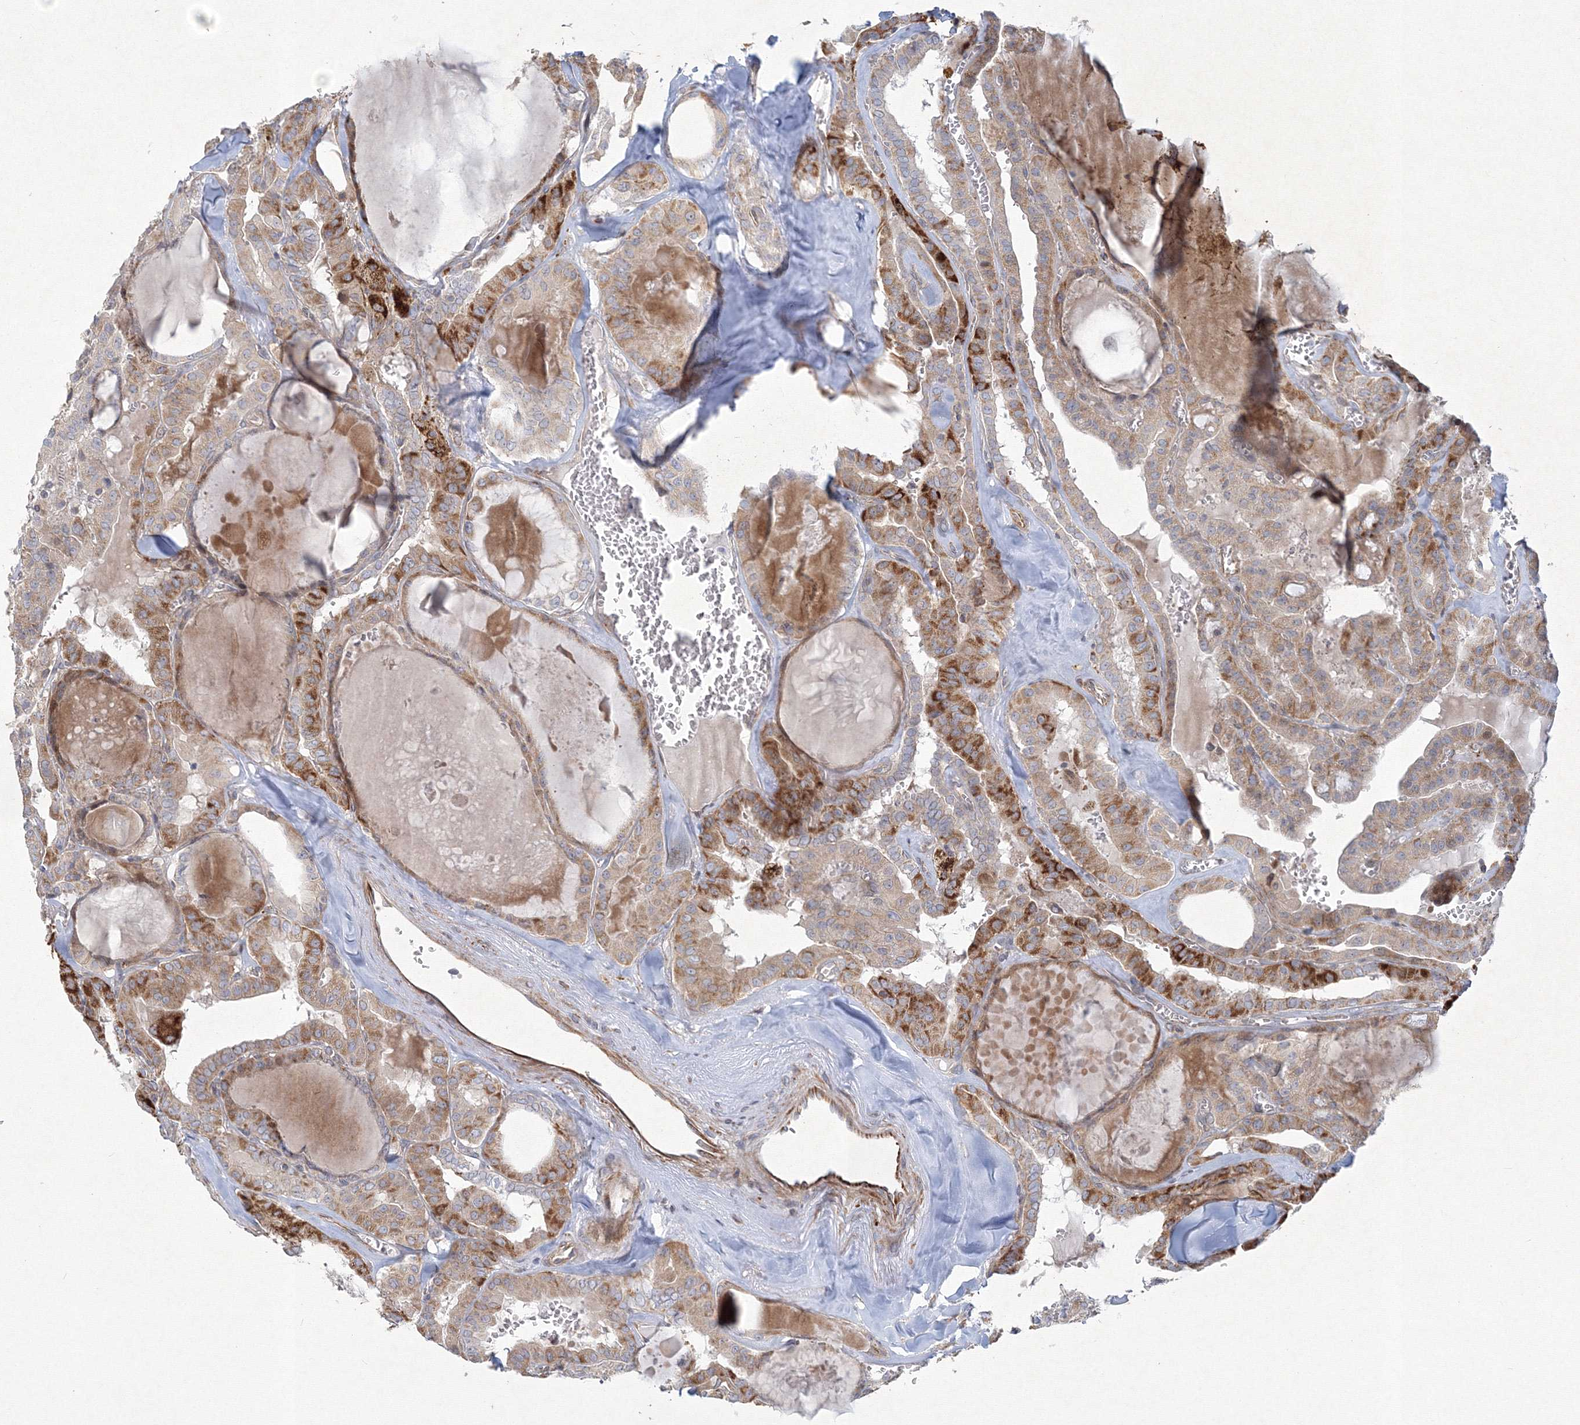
{"staining": {"intensity": "moderate", "quantity": ">75%", "location": "cytoplasmic/membranous"}, "tissue": "thyroid cancer", "cell_type": "Tumor cells", "image_type": "cancer", "snomed": [{"axis": "morphology", "description": "Papillary adenocarcinoma, NOS"}, {"axis": "topography", "description": "Thyroid gland"}], "caption": "Immunohistochemistry (DAB) staining of human thyroid cancer (papillary adenocarcinoma) reveals moderate cytoplasmic/membranous protein expression in approximately >75% of tumor cells.", "gene": "WDR49", "patient": {"sex": "male", "age": 52}}